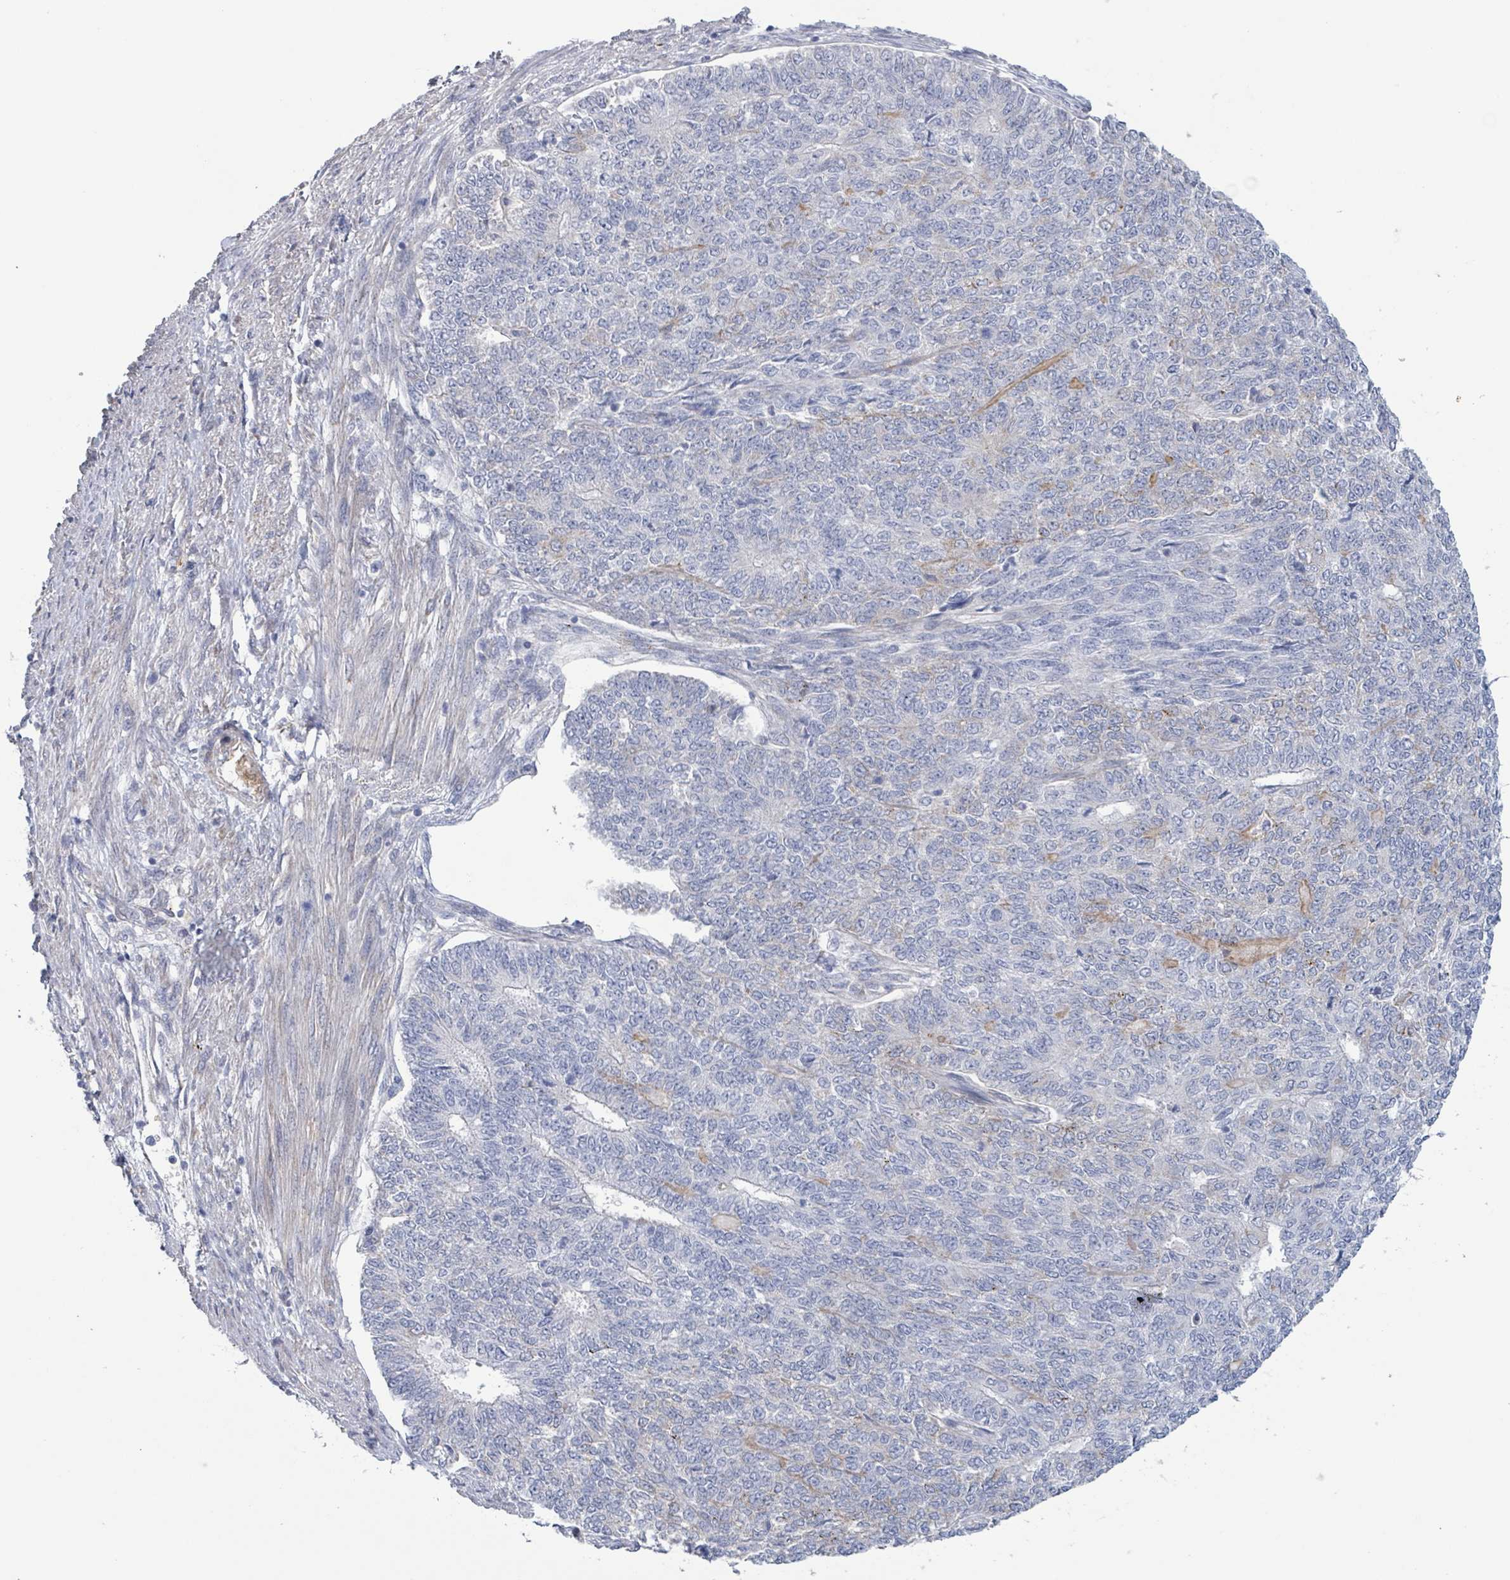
{"staining": {"intensity": "negative", "quantity": "none", "location": "none"}, "tissue": "endometrial cancer", "cell_type": "Tumor cells", "image_type": "cancer", "snomed": [{"axis": "morphology", "description": "Adenocarcinoma, NOS"}, {"axis": "topography", "description": "Endometrium"}], "caption": "The immunohistochemistry (IHC) micrograph has no significant staining in tumor cells of adenocarcinoma (endometrial) tissue. Nuclei are stained in blue.", "gene": "PKLR", "patient": {"sex": "female", "age": 32}}